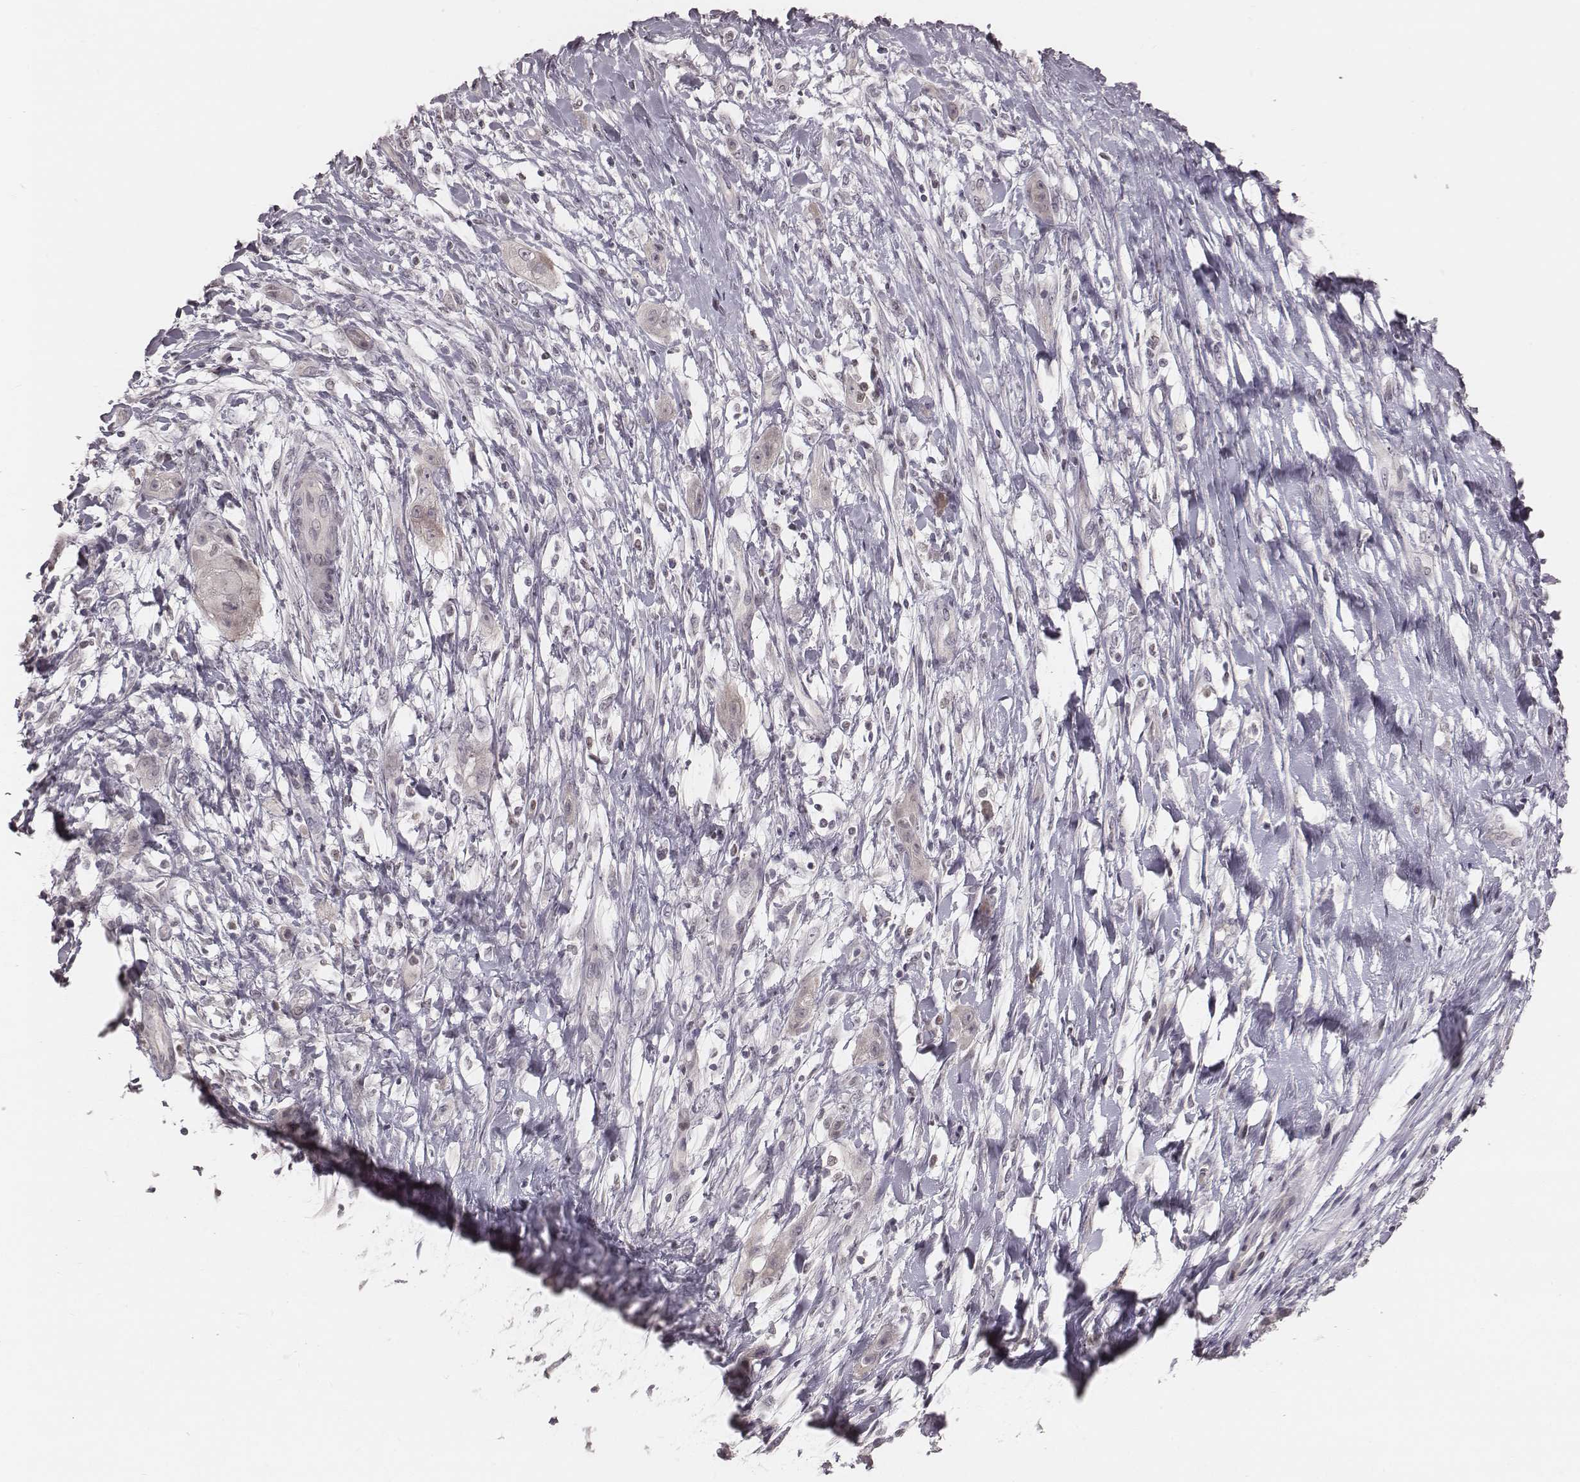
{"staining": {"intensity": "negative", "quantity": "none", "location": "none"}, "tissue": "skin cancer", "cell_type": "Tumor cells", "image_type": "cancer", "snomed": [{"axis": "morphology", "description": "Squamous cell carcinoma, NOS"}, {"axis": "topography", "description": "Skin"}], "caption": "This is a image of immunohistochemistry (IHC) staining of squamous cell carcinoma (skin), which shows no staining in tumor cells.", "gene": "IQCG", "patient": {"sex": "male", "age": 62}}